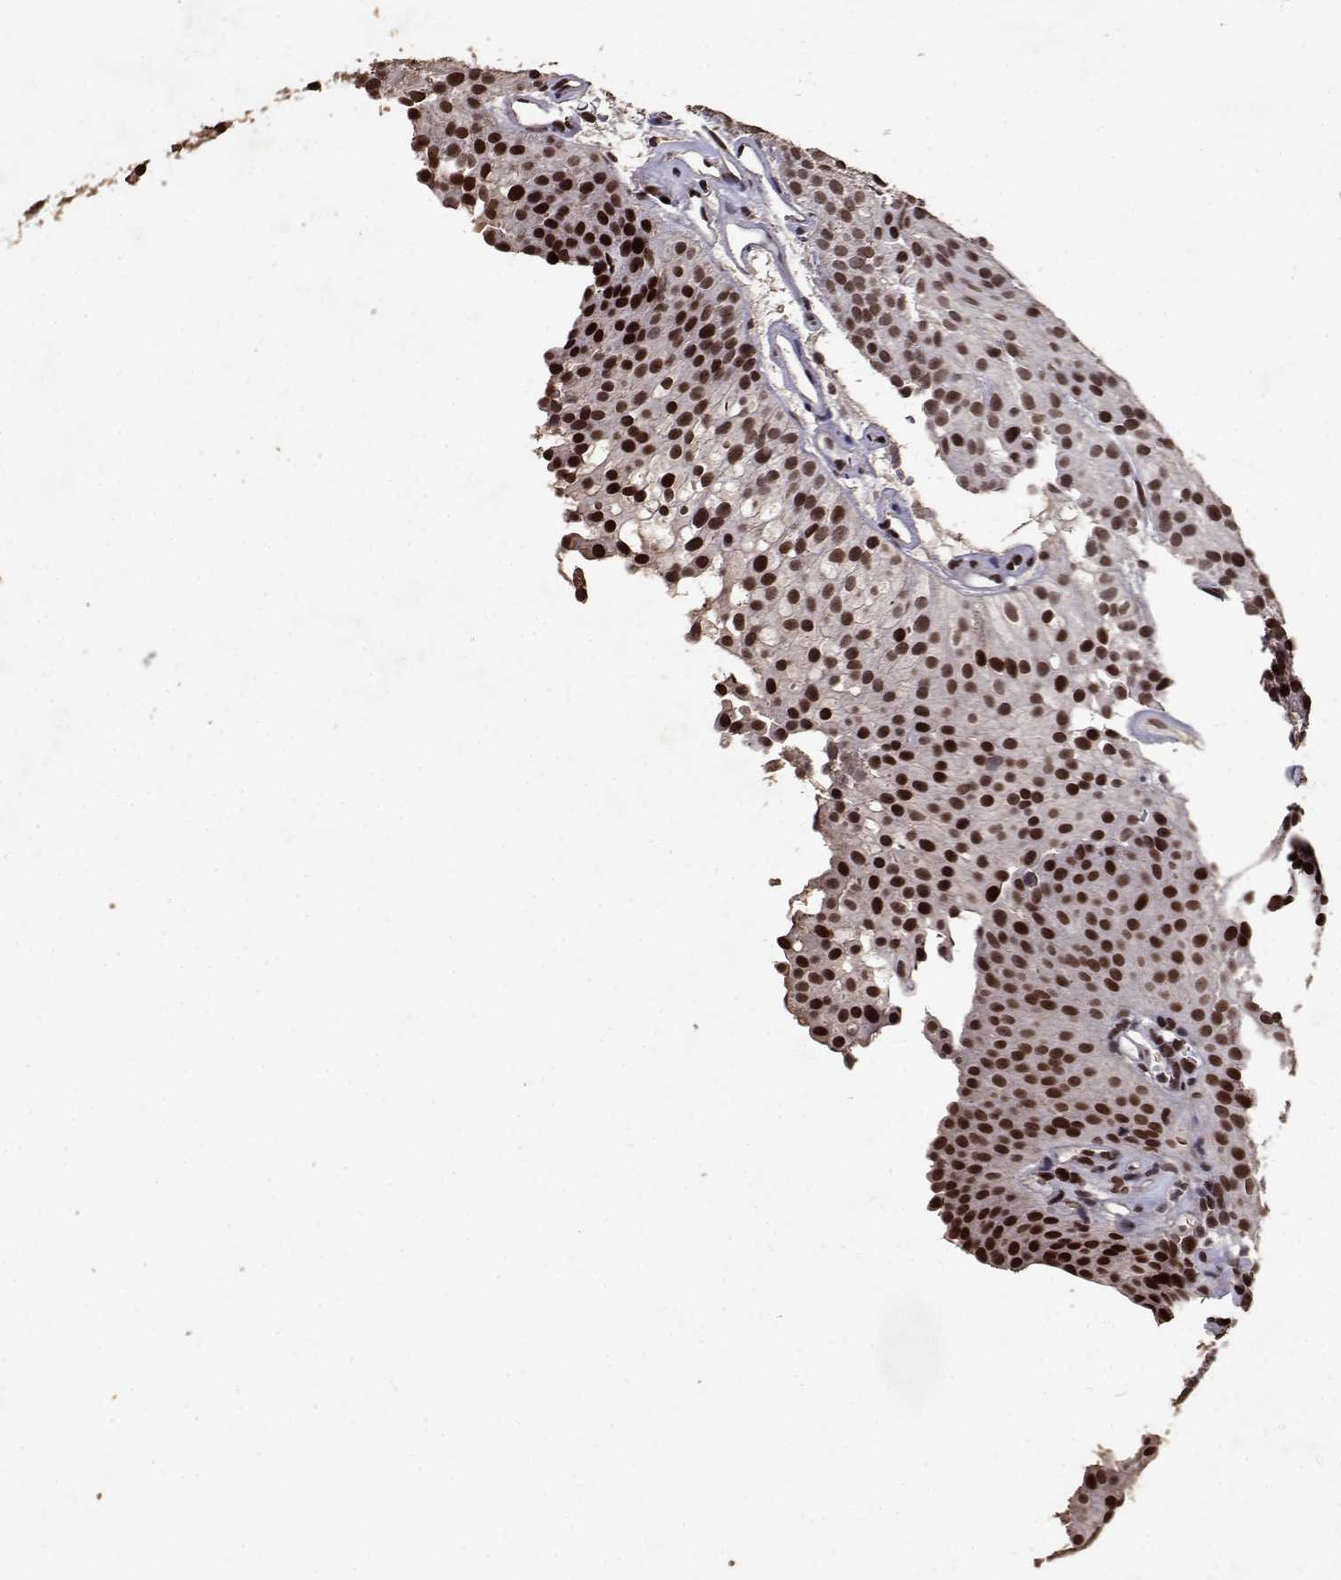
{"staining": {"intensity": "moderate", "quantity": ">75%", "location": "nuclear"}, "tissue": "urothelial cancer", "cell_type": "Tumor cells", "image_type": "cancer", "snomed": [{"axis": "morphology", "description": "Urothelial carcinoma, Low grade"}, {"axis": "topography", "description": "Urinary bladder"}], "caption": "There is medium levels of moderate nuclear expression in tumor cells of urothelial cancer, as demonstrated by immunohistochemical staining (brown color).", "gene": "TOE1", "patient": {"sex": "female", "age": 87}}